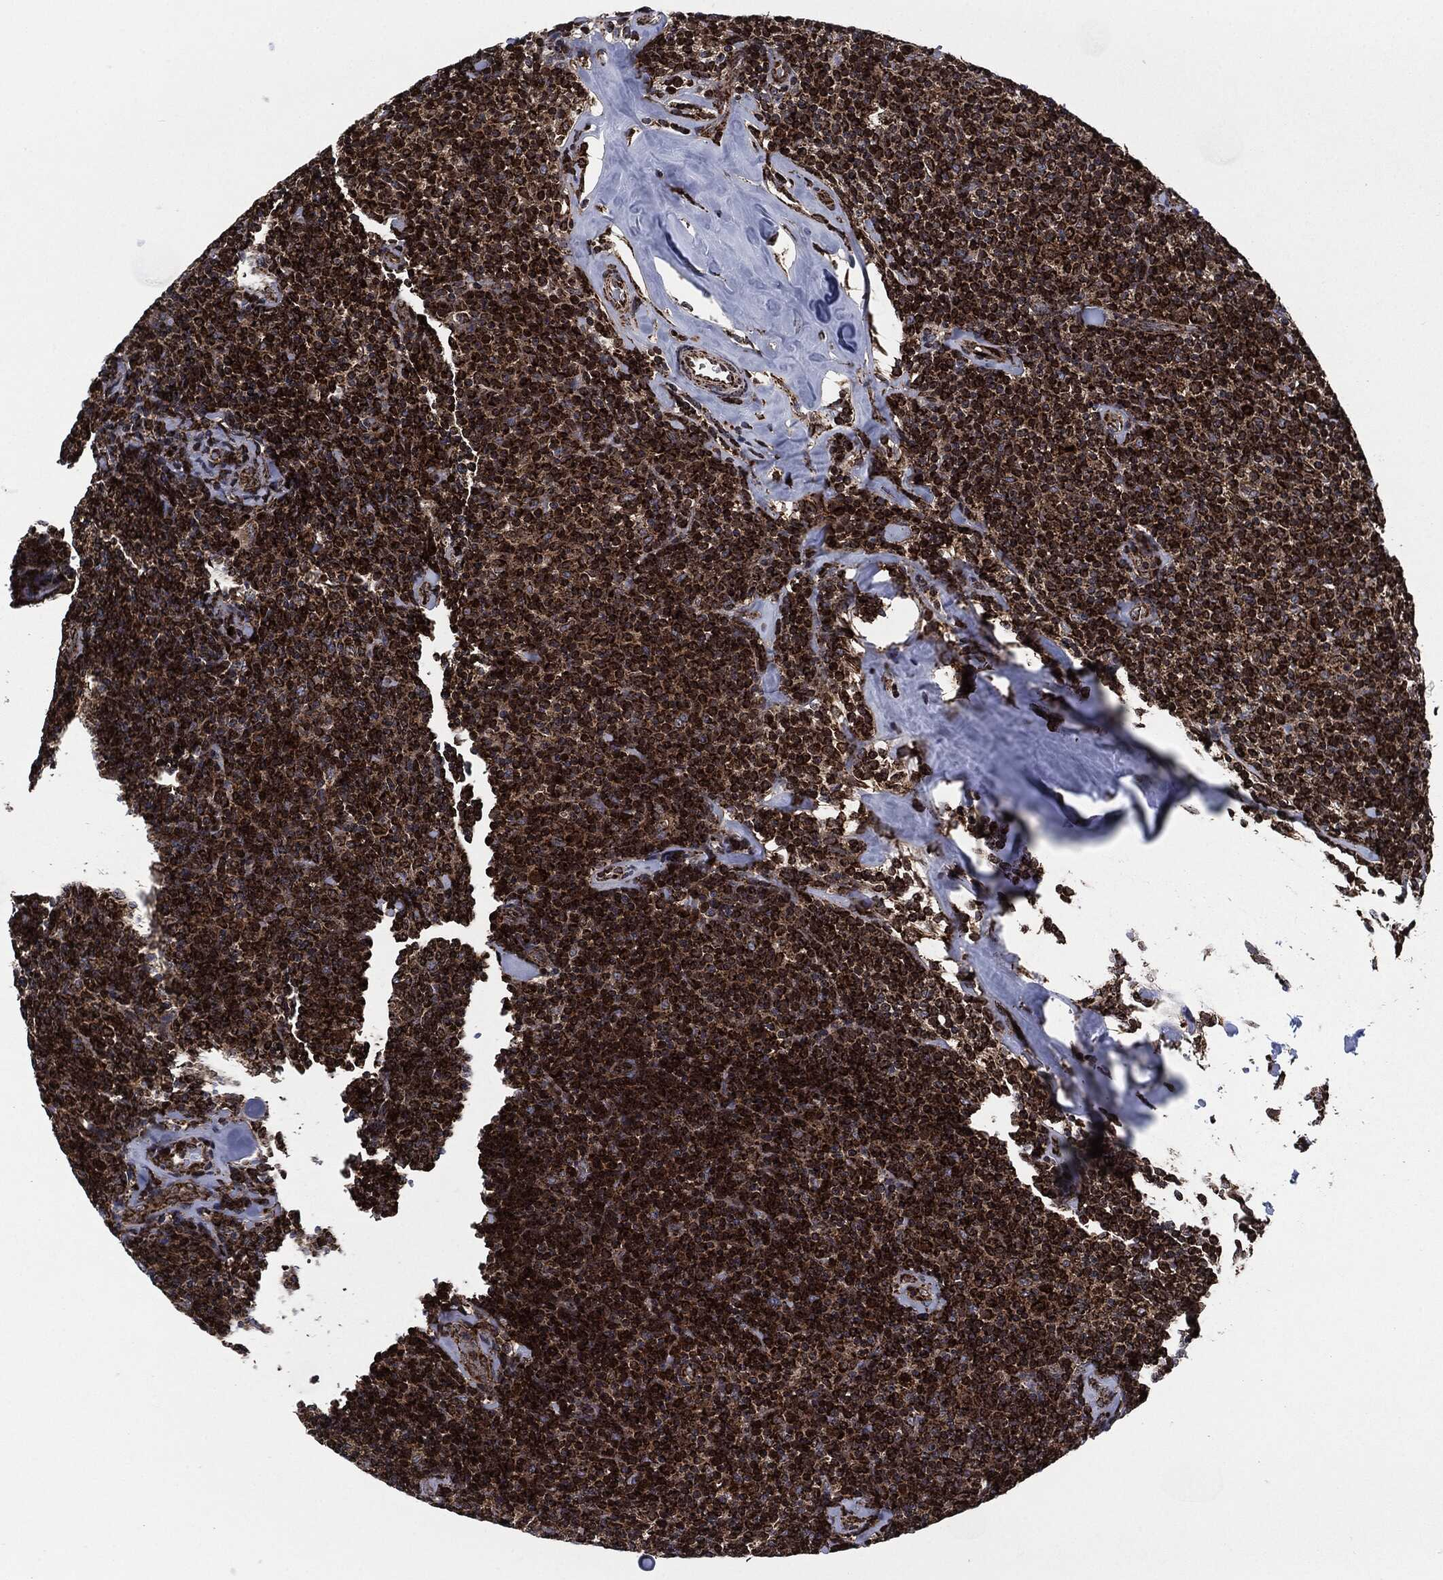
{"staining": {"intensity": "strong", "quantity": ">75%", "location": "cytoplasmic/membranous"}, "tissue": "lymphoma", "cell_type": "Tumor cells", "image_type": "cancer", "snomed": [{"axis": "morphology", "description": "Malignant lymphoma, non-Hodgkin's type, Low grade"}, {"axis": "topography", "description": "Lymph node"}], "caption": "Immunohistochemical staining of human low-grade malignant lymphoma, non-Hodgkin's type reveals high levels of strong cytoplasmic/membranous protein positivity in about >75% of tumor cells.", "gene": "FH", "patient": {"sex": "female", "age": 56}}